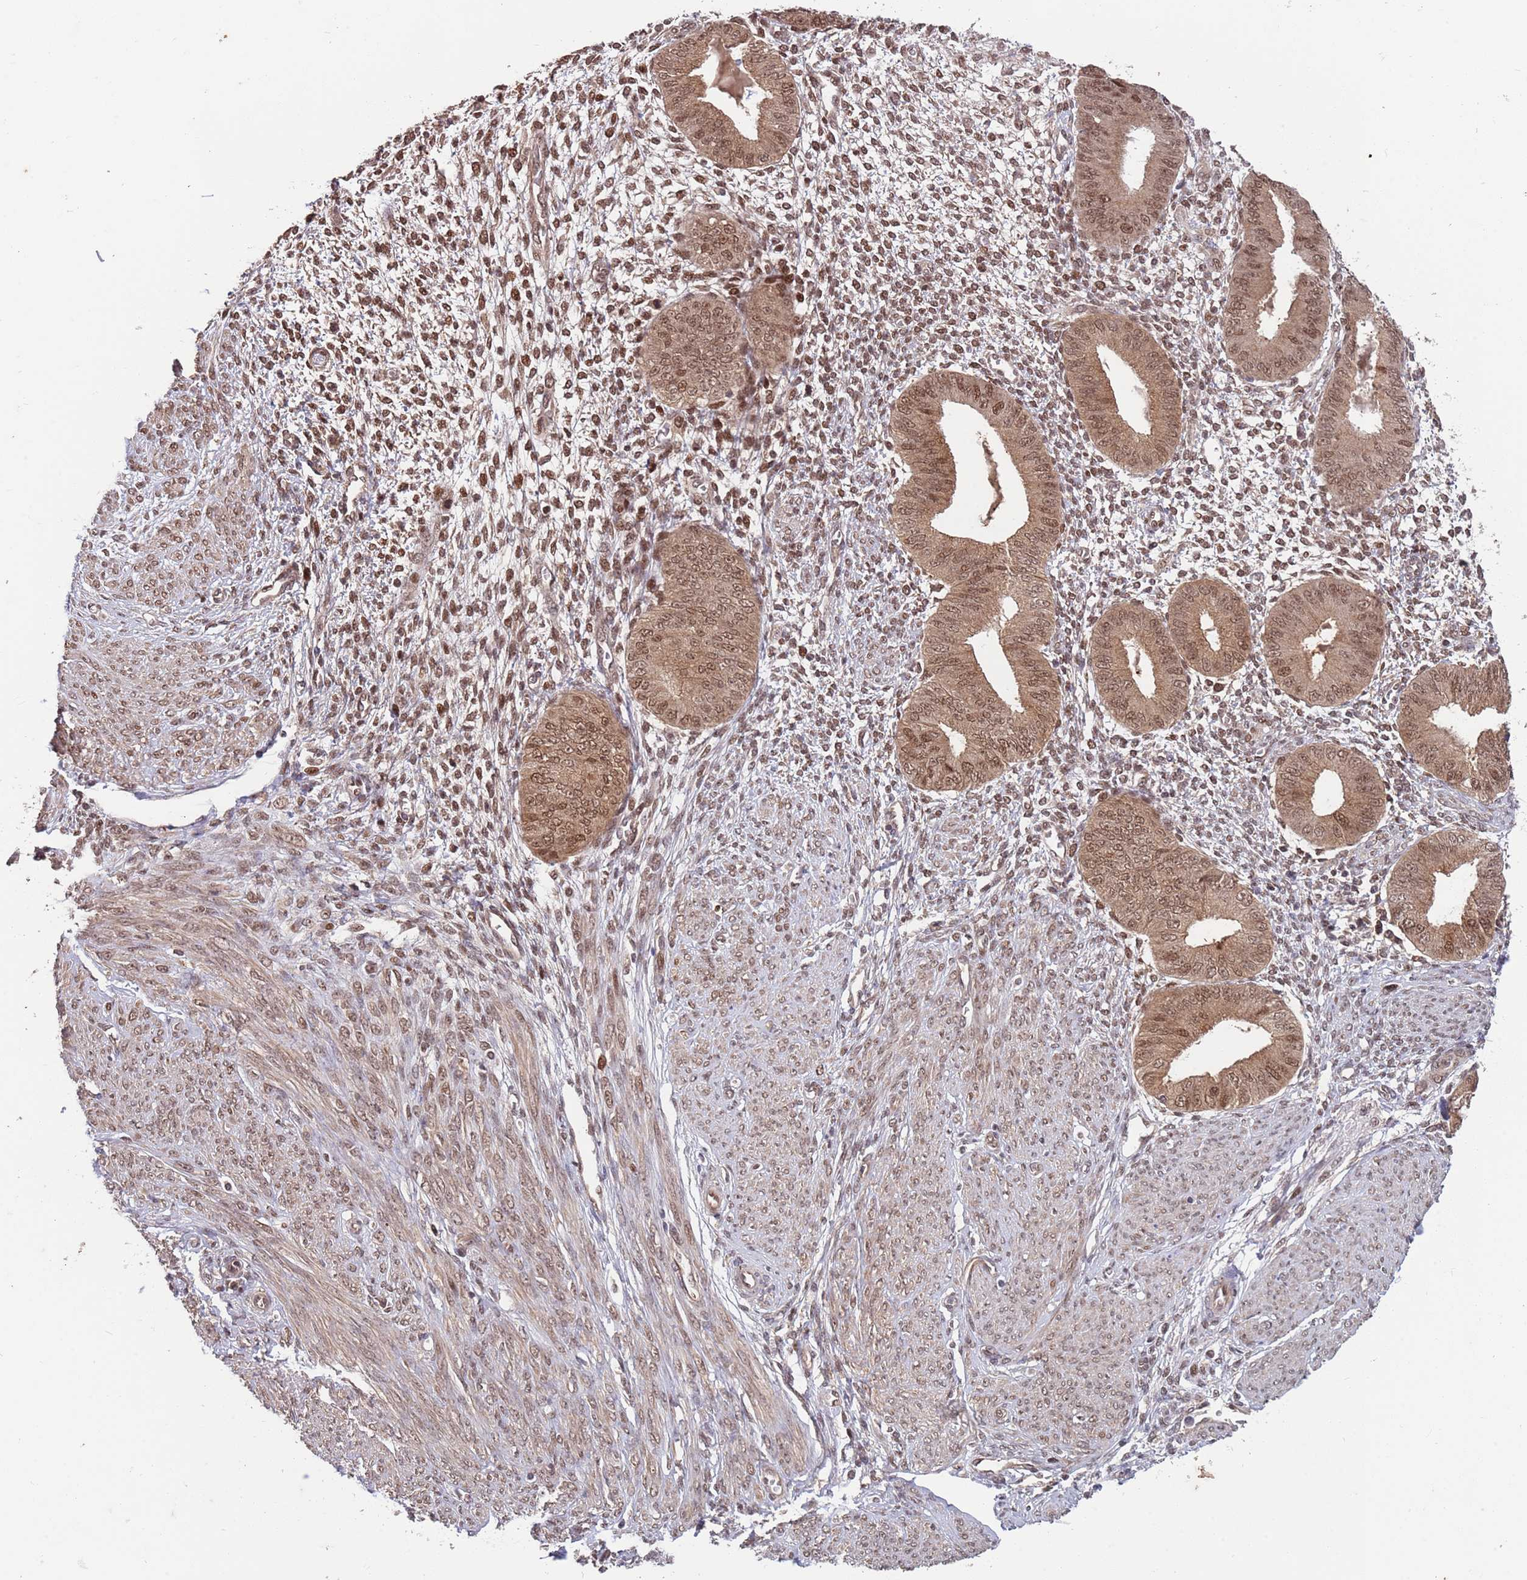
{"staining": {"intensity": "moderate", "quantity": "25%-75%", "location": "nuclear"}, "tissue": "endometrium", "cell_type": "Cells in endometrial stroma", "image_type": "normal", "snomed": [{"axis": "morphology", "description": "Normal tissue, NOS"}, {"axis": "topography", "description": "Endometrium"}], "caption": "Cells in endometrial stroma exhibit moderate nuclear staining in about 25%-75% of cells in normal endometrium. (IHC, brightfield microscopy, high magnification).", "gene": "SALL1", "patient": {"sex": "female", "age": 49}}